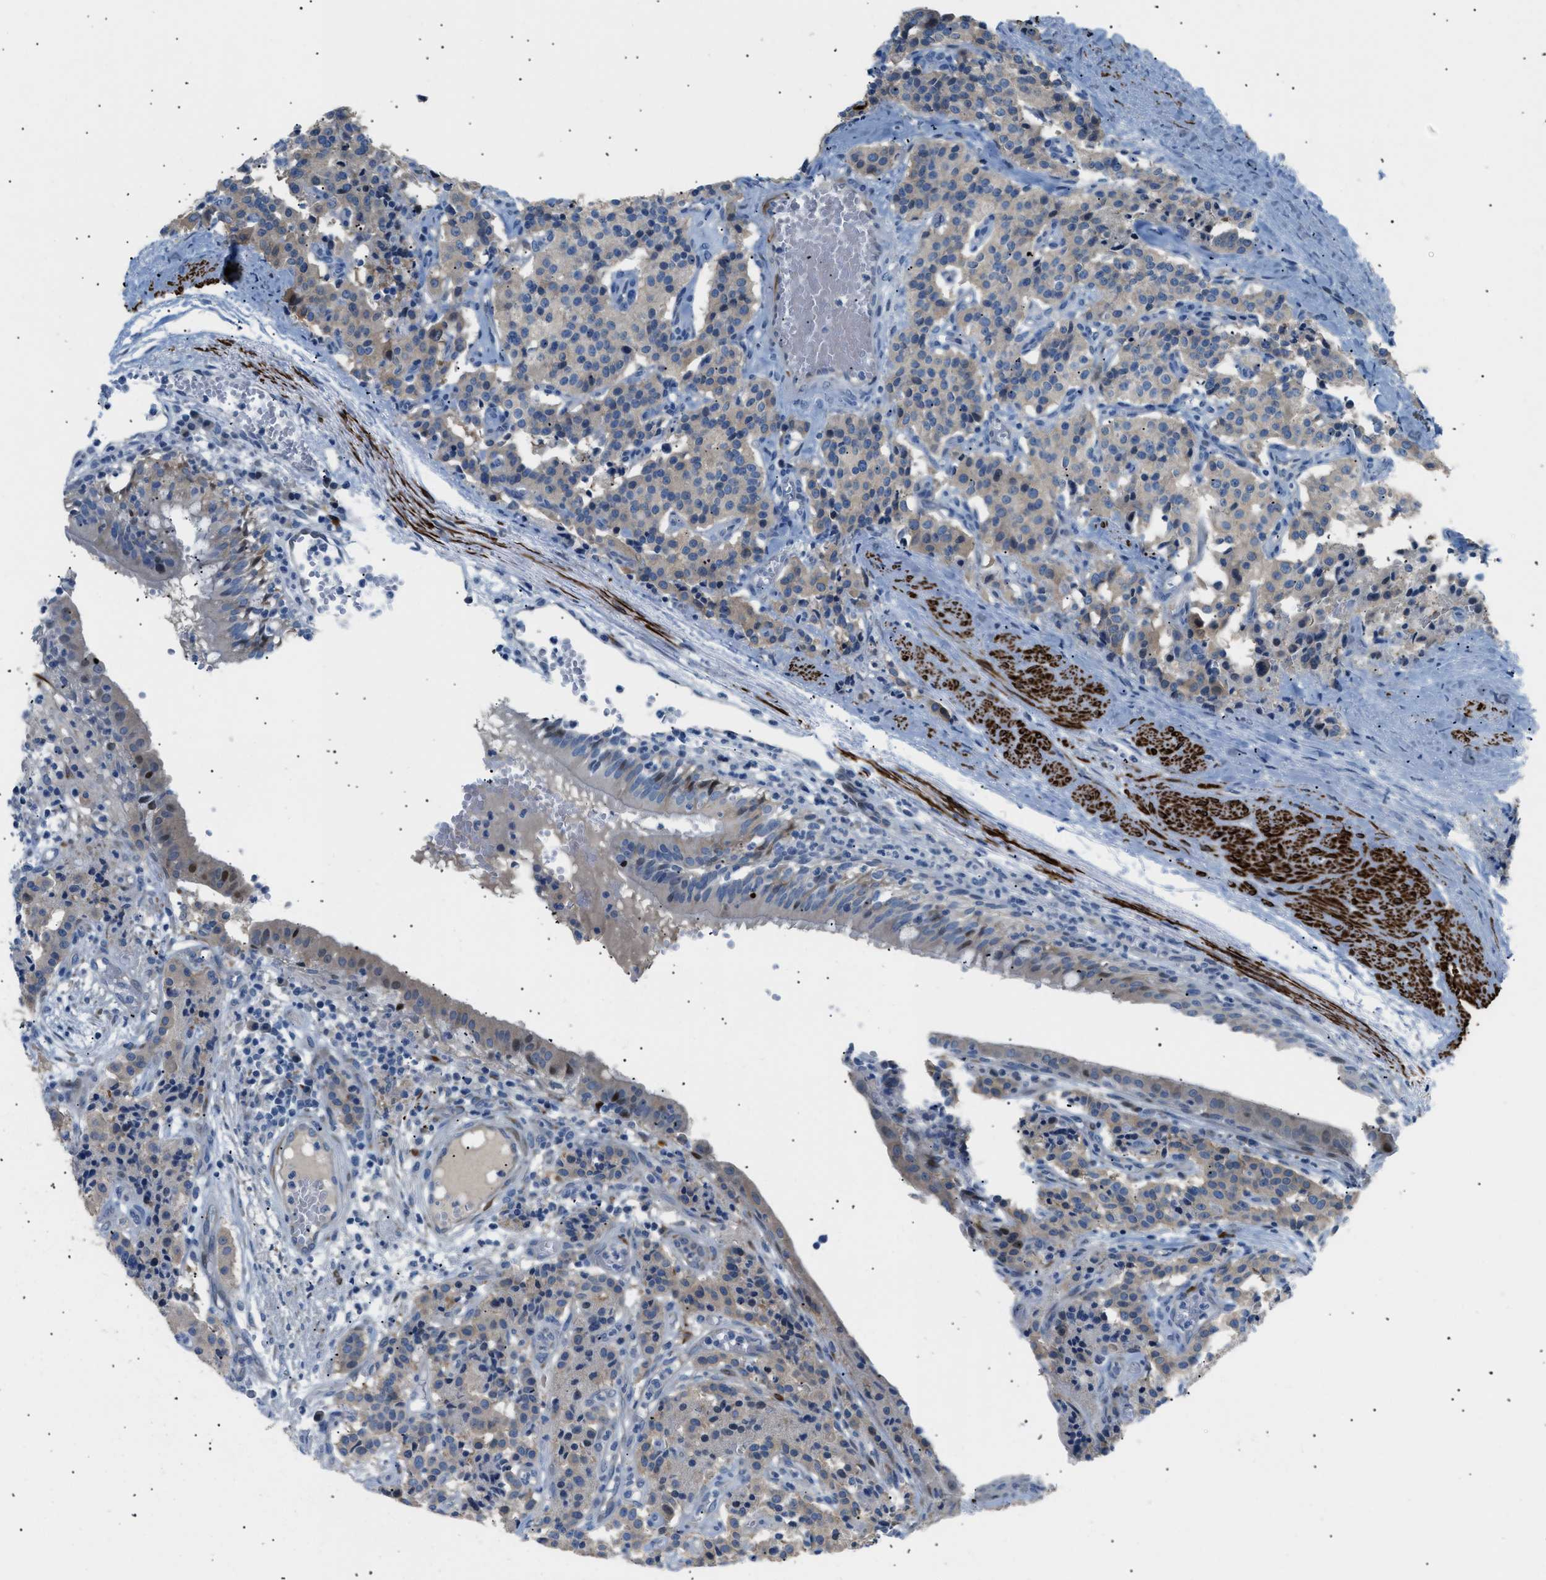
{"staining": {"intensity": "weak", "quantity": ">75%", "location": "cytoplasmic/membranous"}, "tissue": "carcinoid", "cell_type": "Tumor cells", "image_type": "cancer", "snomed": [{"axis": "morphology", "description": "Carcinoid, malignant, NOS"}, {"axis": "topography", "description": "Lung"}], "caption": "Protein analysis of carcinoid (malignant) tissue exhibits weak cytoplasmic/membranous expression in approximately >75% of tumor cells. (DAB (3,3'-diaminobenzidine) = brown stain, brightfield microscopy at high magnification).", "gene": "ICA1", "patient": {"sex": "male", "age": 30}}